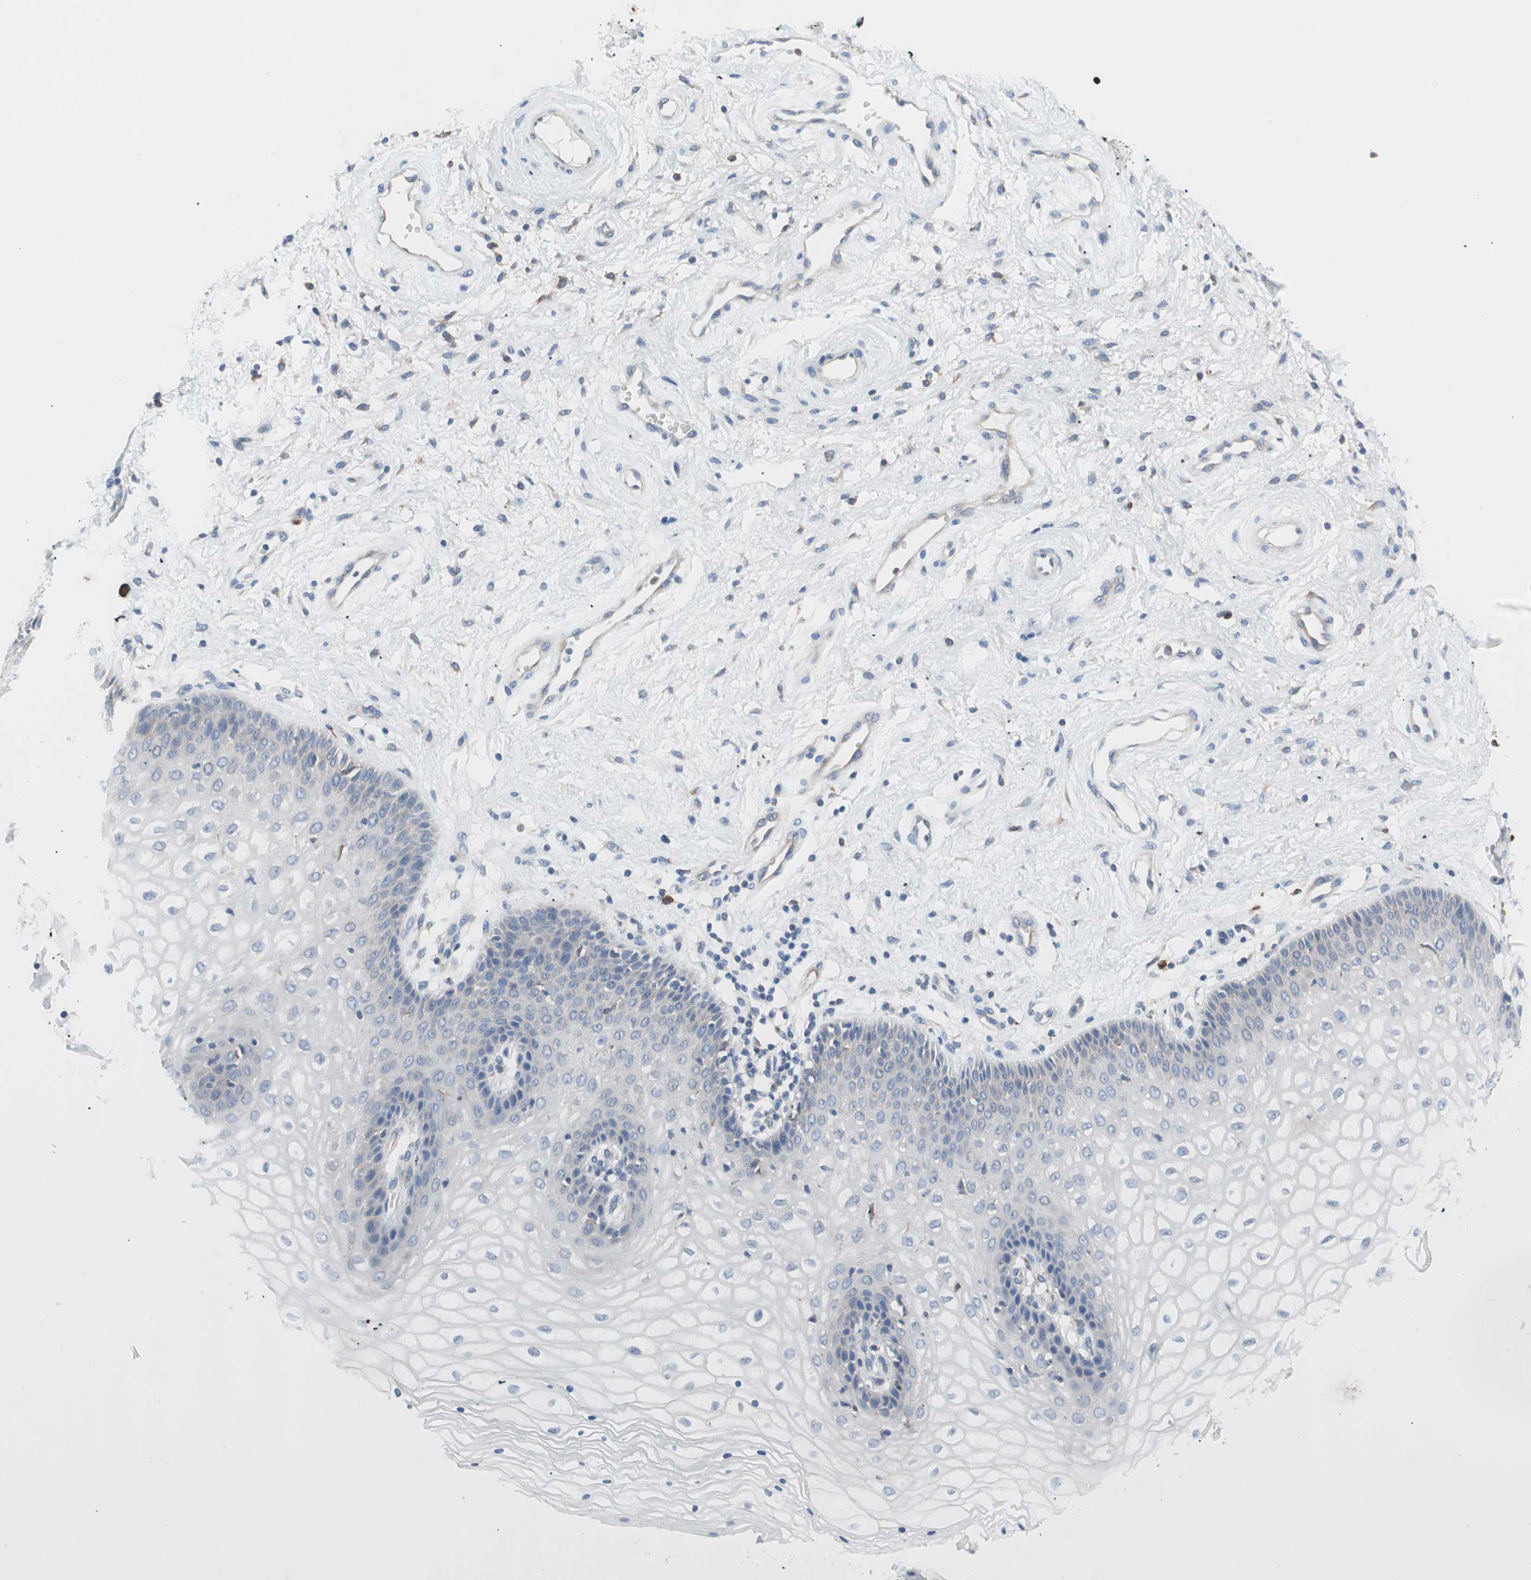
{"staining": {"intensity": "weak", "quantity": "<25%", "location": "cytoplasmic/membranous"}, "tissue": "vagina", "cell_type": "Squamous epithelial cells", "image_type": "normal", "snomed": [{"axis": "morphology", "description": "Normal tissue, NOS"}, {"axis": "topography", "description": "Vagina"}], "caption": "IHC histopathology image of unremarkable vagina stained for a protein (brown), which shows no positivity in squamous epithelial cells.", "gene": "SLC27A4", "patient": {"sex": "female", "age": 34}}